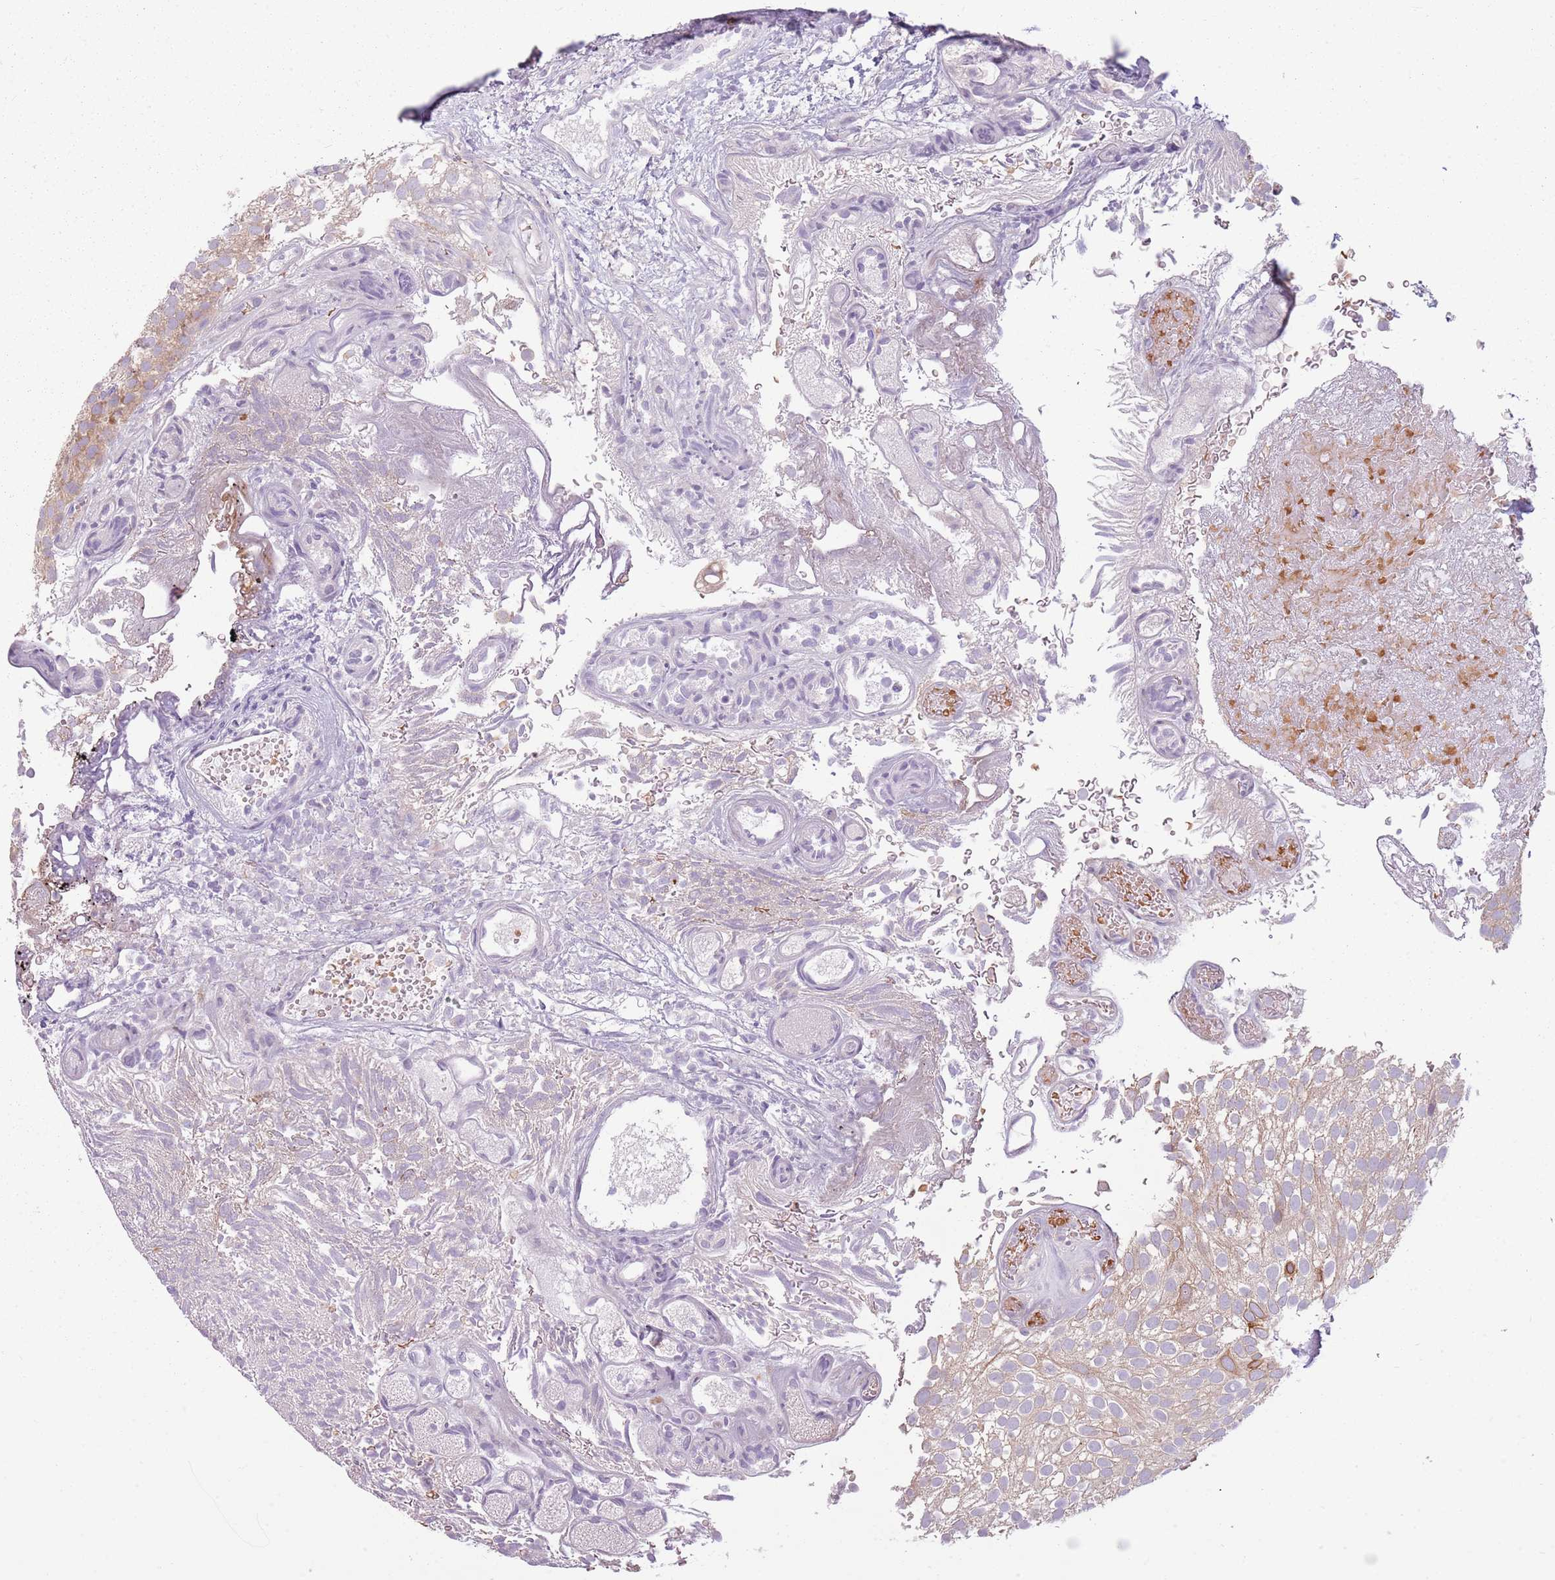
{"staining": {"intensity": "moderate", "quantity": "<25%", "location": "cytoplasmic/membranous"}, "tissue": "urothelial cancer", "cell_type": "Tumor cells", "image_type": "cancer", "snomed": [{"axis": "morphology", "description": "Urothelial carcinoma, Low grade"}, {"axis": "topography", "description": "Urinary bladder"}], "caption": "An image of urothelial cancer stained for a protein displays moderate cytoplasmic/membranous brown staining in tumor cells.", "gene": "HSPA14", "patient": {"sex": "male", "age": 78}}